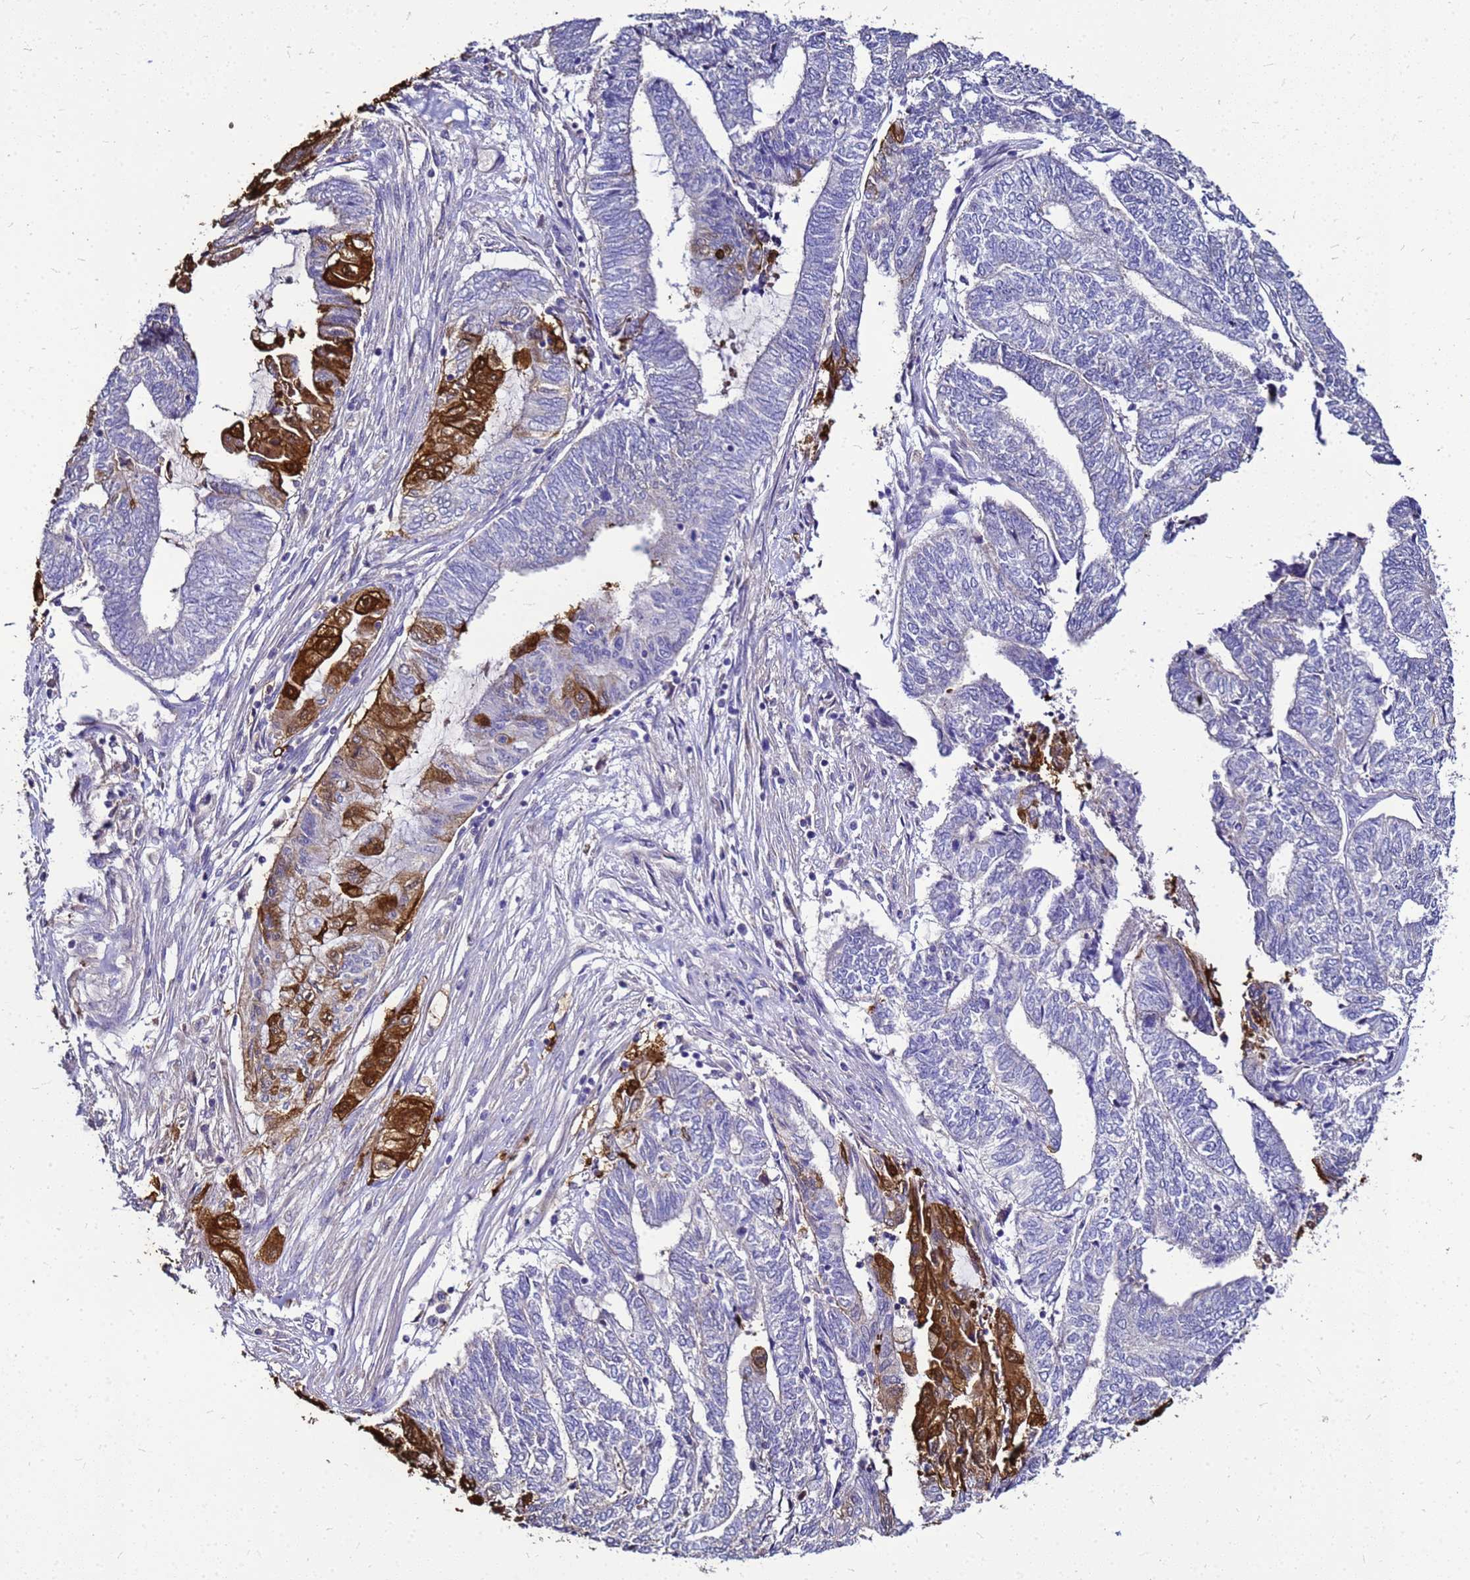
{"staining": {"intensity": "strong", "quantity": "<25%", "location": "cytoplasmic/membranous,nuclear"}, "tissue": "endometrial cancer", "cell_type": "Tumor cells", "image_type": "cancer", "snomed": [{"axis": "morphology", "description": "Adenocarcinoma, NOS"}, {"axis": "topography", "description": "Uterus"}, {"axis": "topography", "description": "Endometrium"}], "caption": "Immunohistochemical staining of endometrial adenocarcinoma exhibits strong cytoplasmic/membranous and nuclear protein positivity in approximately <25% of tumor cells.", "gene": "S100A2", "patient": {"sex": "female", "age": 70}}